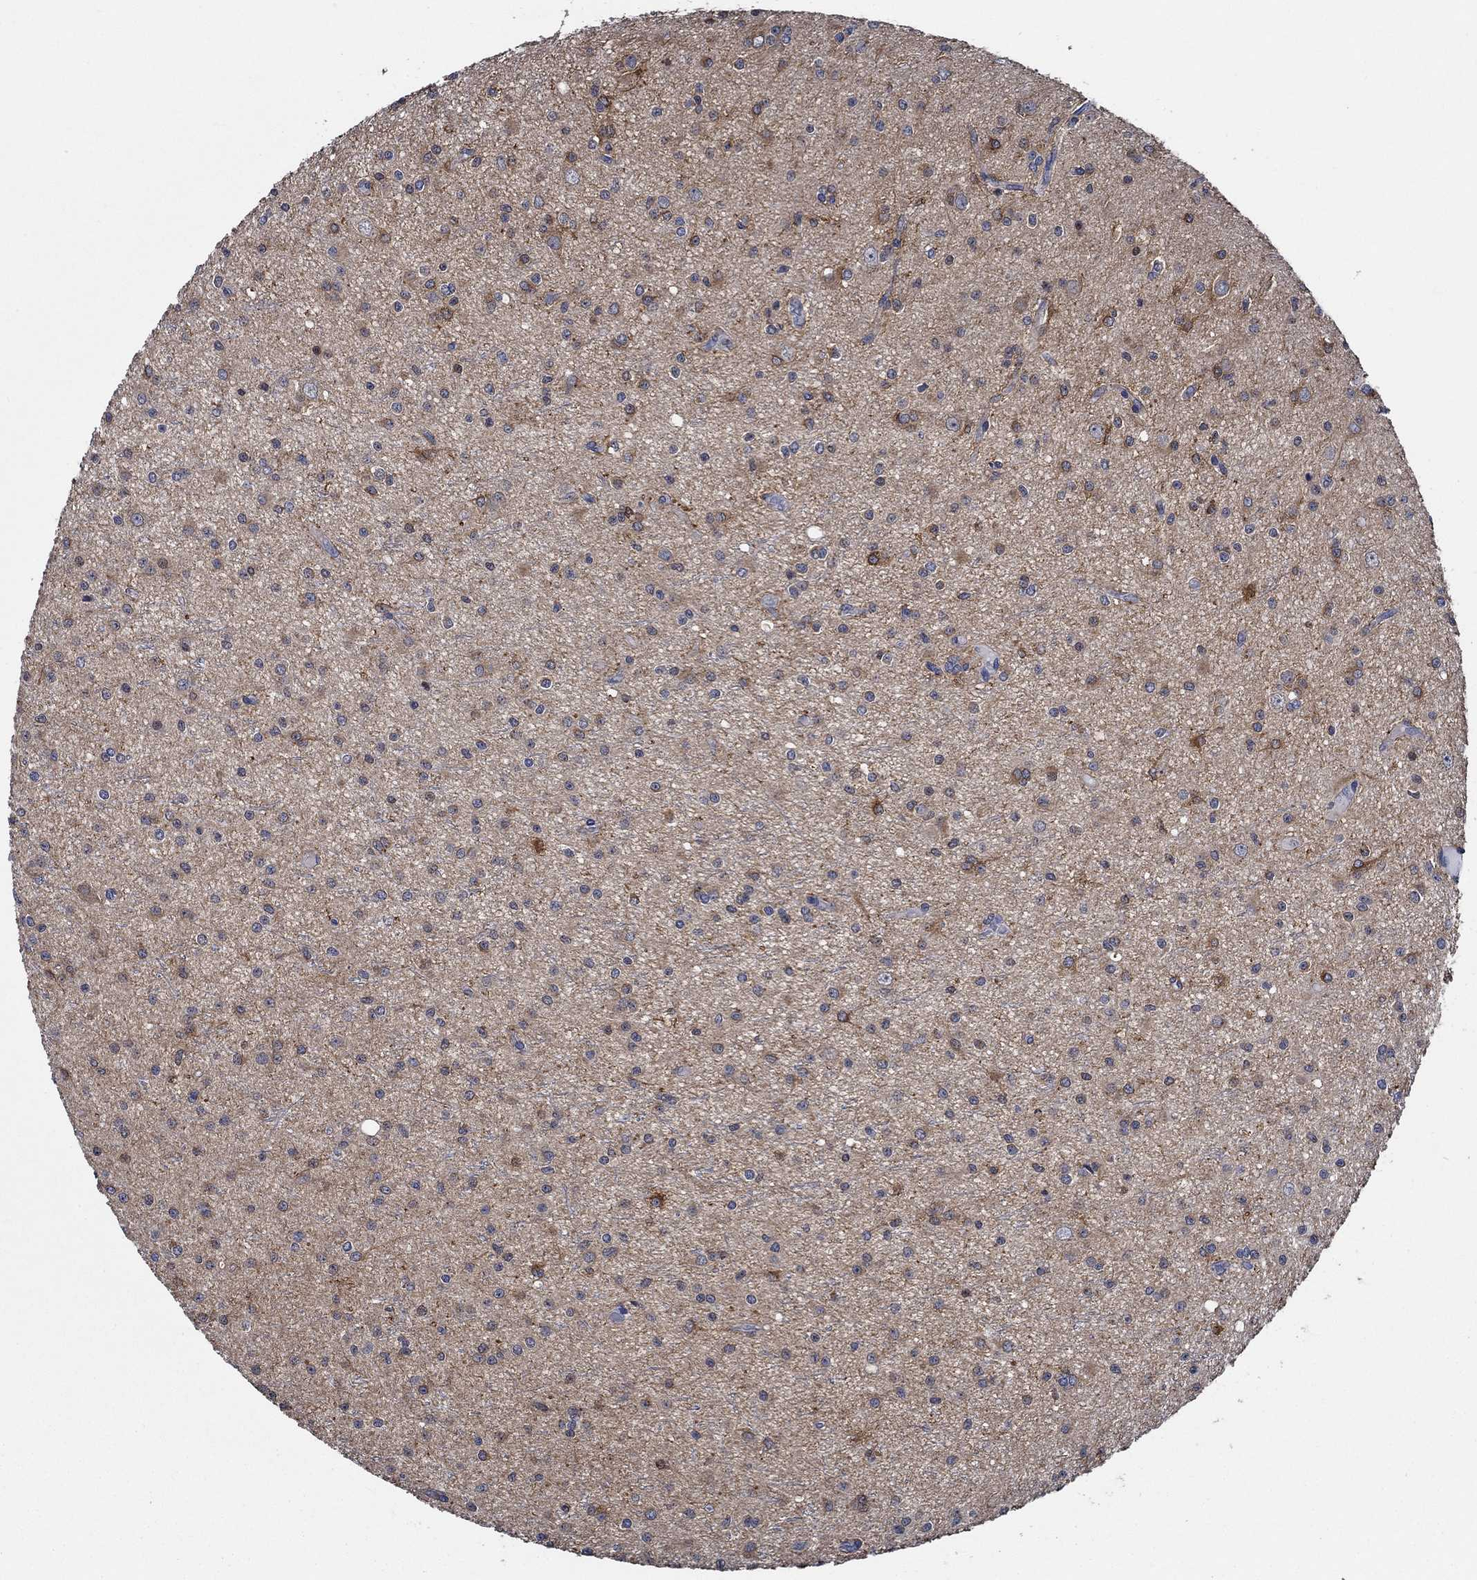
{"staining": {"intensity": "strong", "quantity": "25%-75%", "location": "cytoplasmic/membranous"}, "tissue": "glioma", "cell_type": "Tumor cells", "image_type": "cancer", "snomed": [{"axis": "morphology", "description": "Glioma, malignant, Low grade"}, {"axis": "topography", "description": "Brain"}], "caption": "This is an image of immunohistochemistry staining of glioma, which shows strong positivity in the cytoplasmic/membranous of tumor cells.", "gene": "DACT1", "patient": {"sex": "male", "age": 27}}